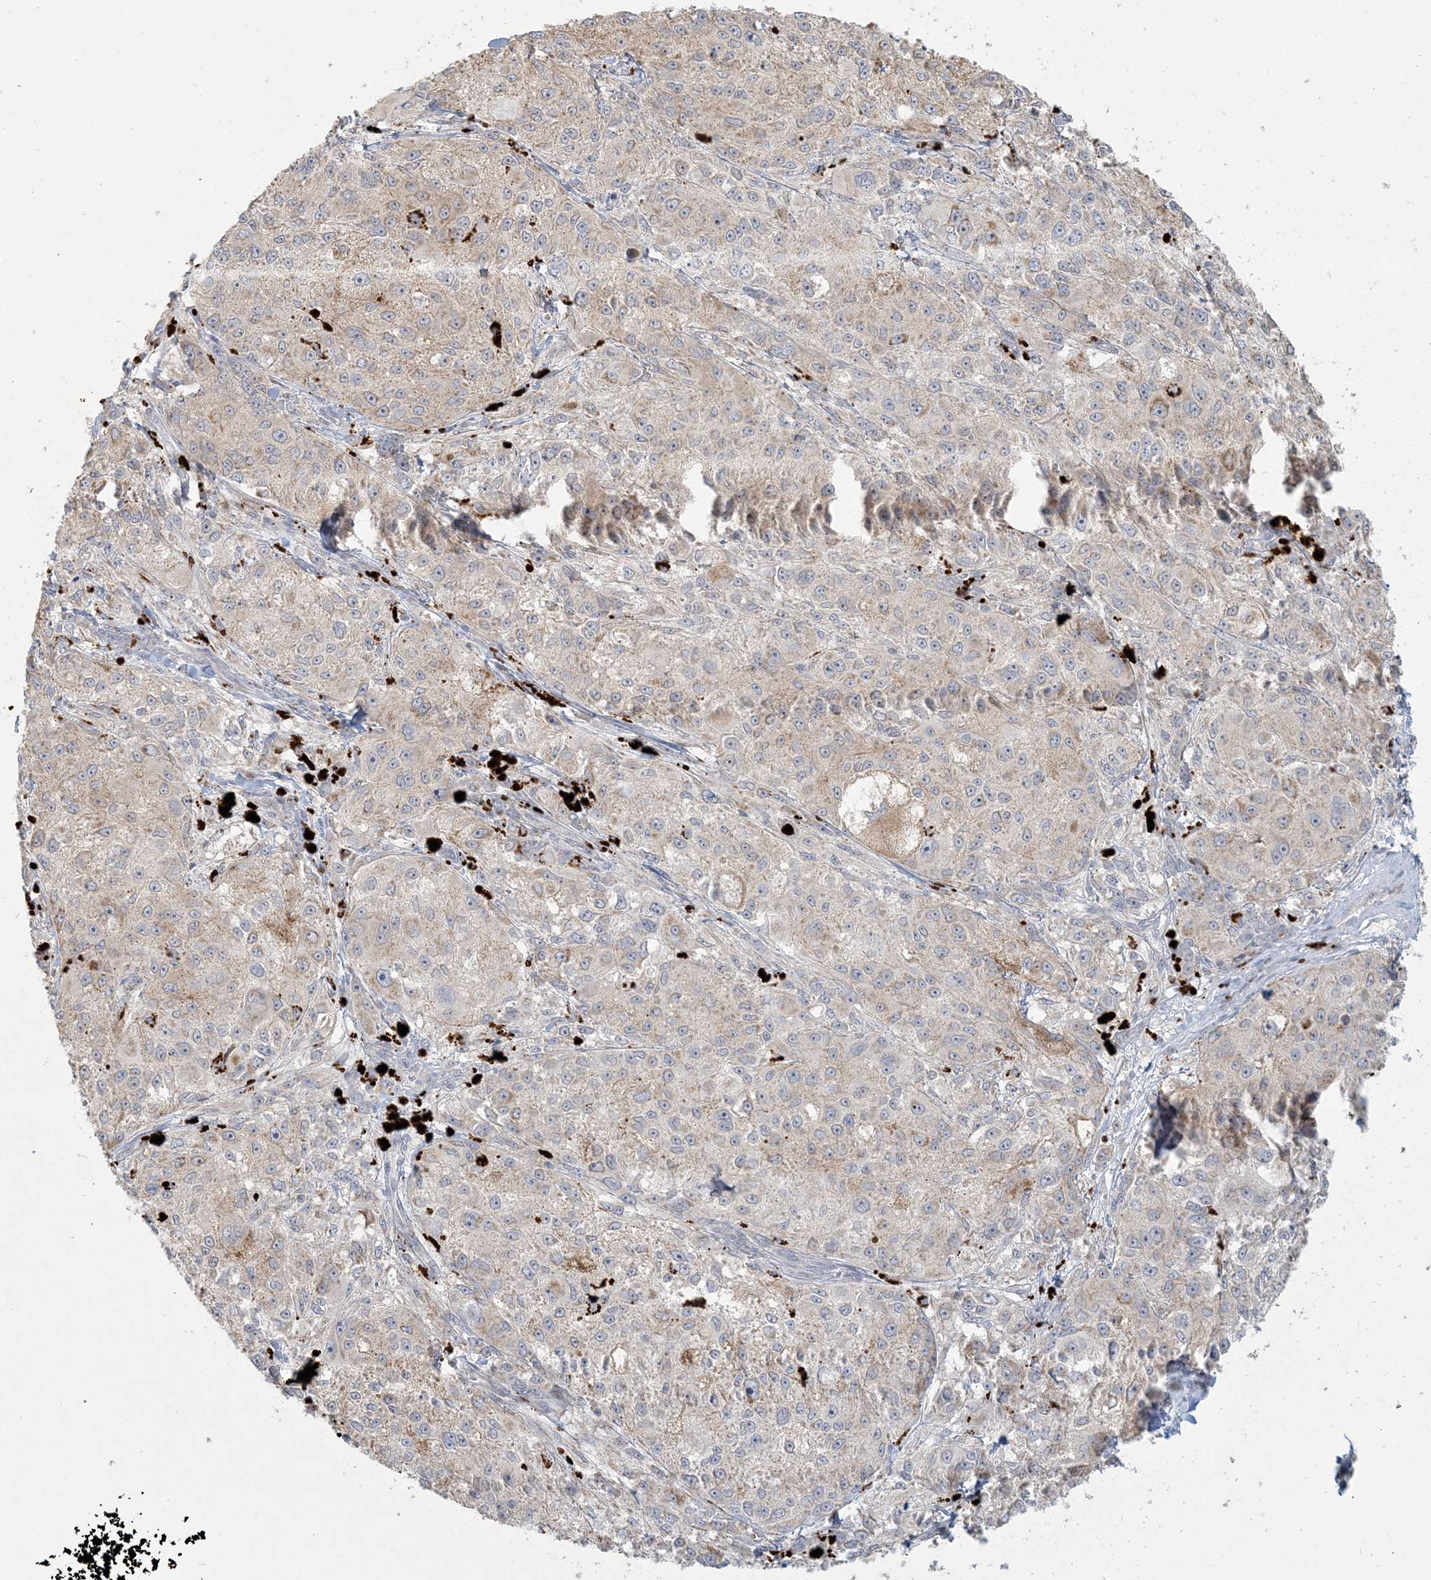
{"staining": {"intensity": "weak", "quantity": "<25%", "location": "cytoplasmic/membranous"}, "tissue": "melanoma", "cell_type": "Tumor cells", "image_type": "cancer", "snomed": [{"axis": "morphology", "description": "Necrosis, NOS"}, {"axis": "morphology", "description": "Malignant melanoma, NOS"}, {"axis": "topography", "description": "Skin"}], "caption": "This is an immunohistochemistry (IHC) micrograph of human melanoma. There is no staining in tumor cells.", "gene": "MCAT", "patient": {"sex": "female", "age": 87}}